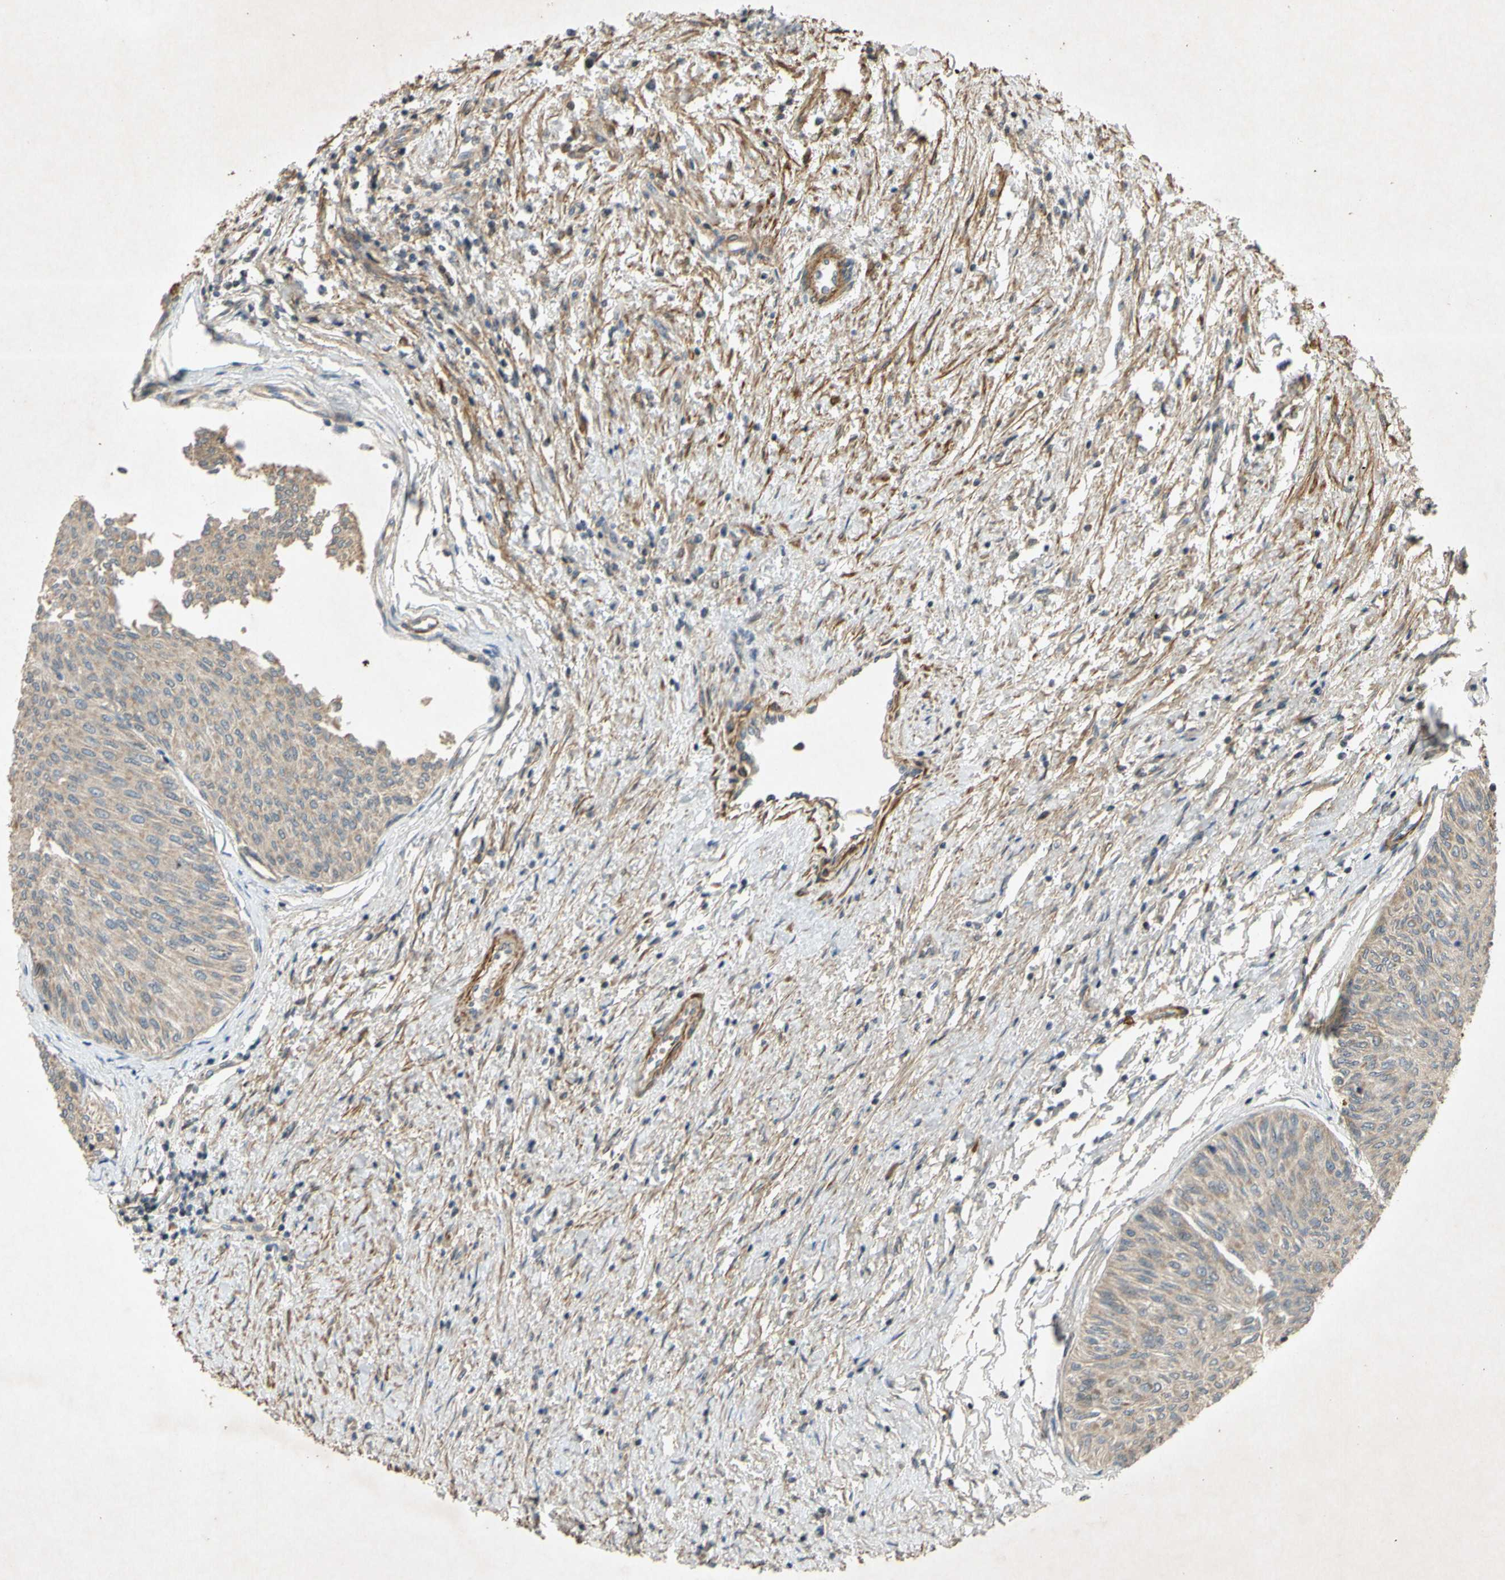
{"staining": {"intensity": "weak", "quantity": ">75%", "location": "cytoplasmic/membranous"}, "tissue": "urothelial cancer", "cell_type": "Tumor cells", "image_type": "cancer", "snomed": [{"axis": "morphology", "description": "Urothelial carcinoma, Low grade"}, {"axis": "topography", "description": "Urinary bladder"}], "caption": "An immunohistochemistry photomicrograph of neoplastic tissue is shown. Protein staining in brown shows weak cytoplasmic/membranous positivity in urothelial cancer within tumor cells.", "gene": "PARD6A", "patient": {"sex": "male", "age": 78}}